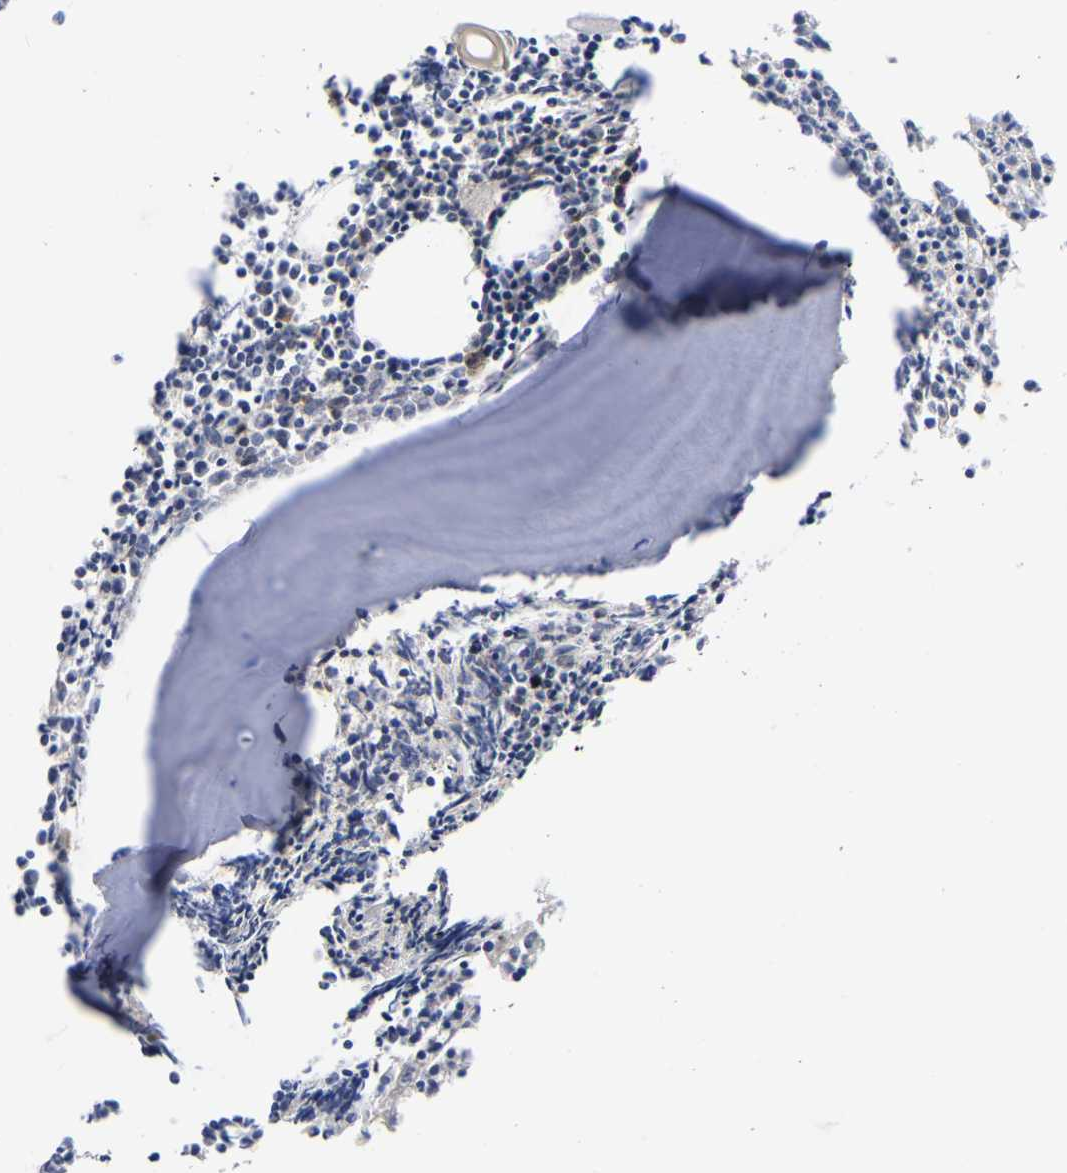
{"staining": {"intensity": "moderate", "quantity": "<25%", "location": "cytoplasmic/membranous"}, "tissue": "bone marrow", "cell_type": "Hematopoietic cells", "image_type": "normal", "snomed": [{"axis": "morphology", "description": "Normal tissue, NOS"}, {"axis": "morphology", "description": "Inflammation, NOS"}, {"axis": "topography", "description": "Bone marrow"}], "caption": "This is a photomicrograph of immunohistochemistry staining of benign bone marrow, which shows moderate expression in the cytoplasmic/membranous of hematopoietic cells.", "gene": "TCP1", "patient": {"sex": "female", "age": 53}}